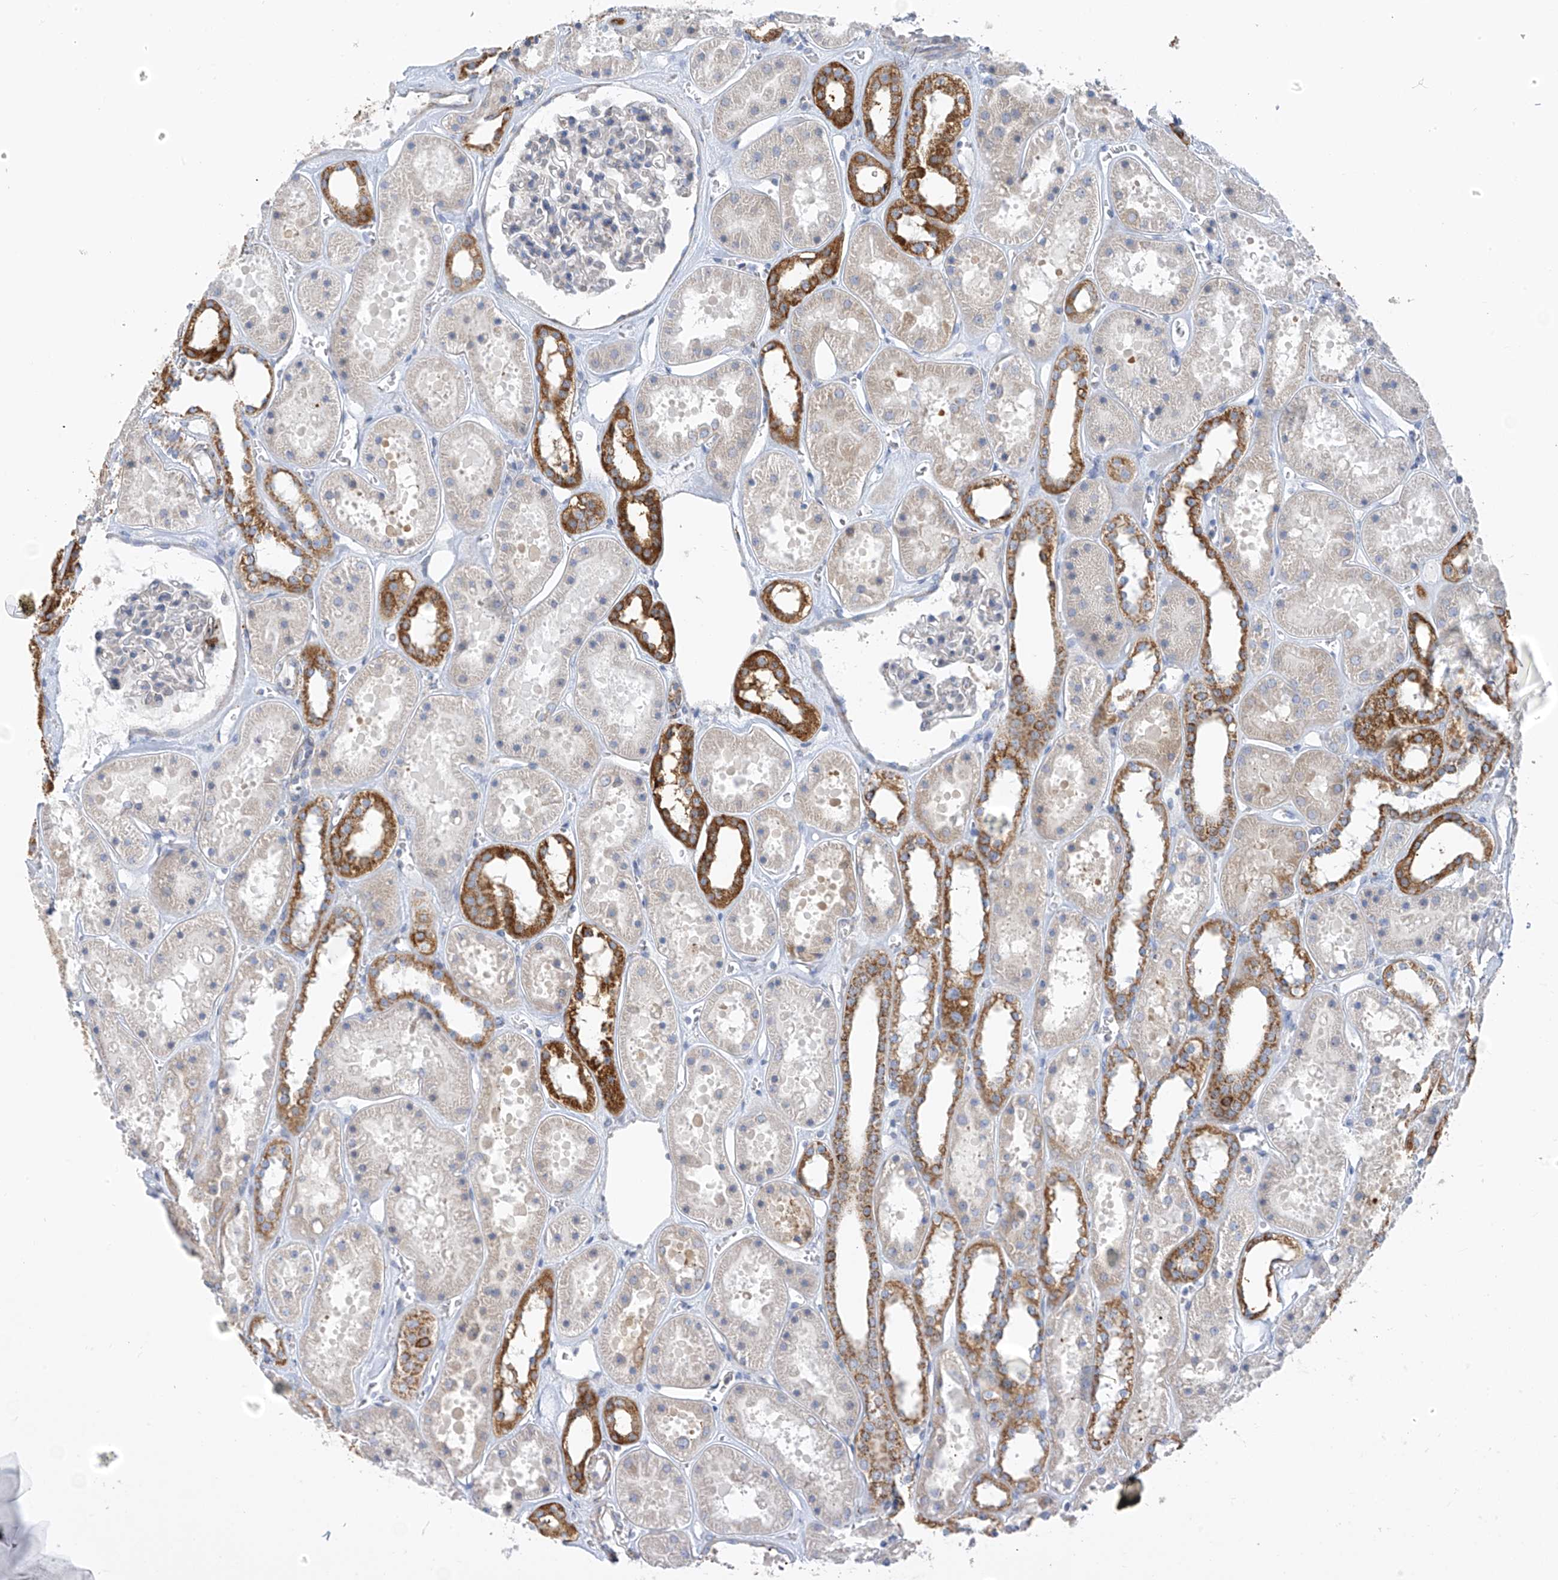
{"staining": {"intensity": "negative", "quantity": "none", "location": "none"}, "tissue": "kidney", "cell_type": "Cells in glomeruli", "image_type": "normal", "snomed": [{"axis": "morphology", "description": "Normal tissue, NOS"}, {"axis": "topography", "description": "Kidney"}], "caption": "Cells in glomeruli are negative for brown protein staining in unremarkable kidney. (DAB IHC visualized using brightfield microscopy, high magnification).", "gene": "EOMES", "patient": {"sex": "female", "age": 41}}